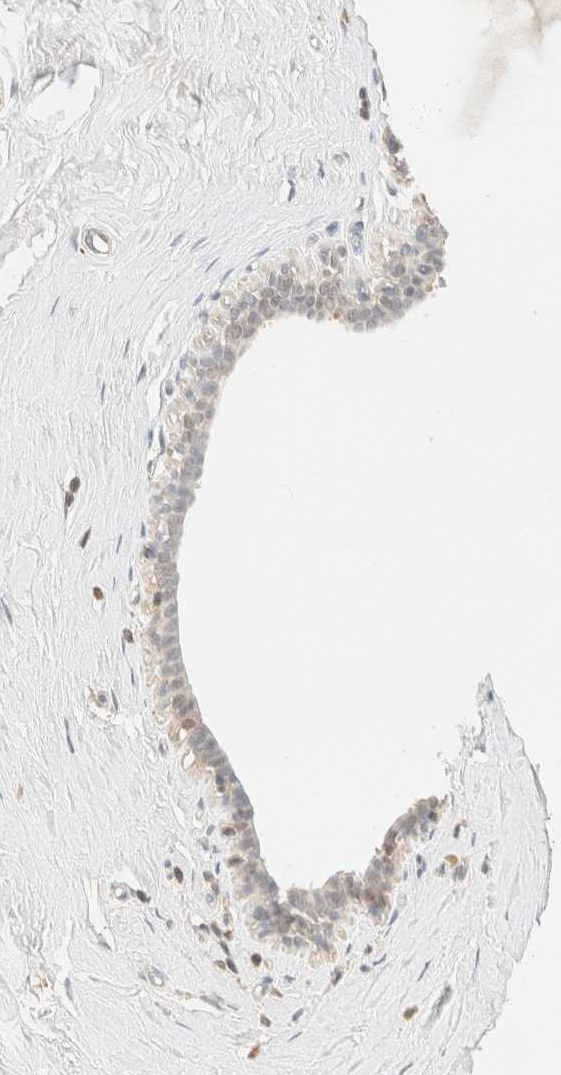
{"staining": {"intensity": "negative", "quantity": "none", "location": "none"}, "tissue": "breast", "cell_type": "Adipocytes", "image_type": "normal", "snomed": [{"axis": "morphology", "description": "Normal tissue, NOS"}, {"axis": "topography", "description": "Breast"}], "caption": "The photomicrograph displays no significant positivity in adipocytes of breast.", "gene": "TIMD4", "patient": {"sex": "female", "age": 23}}